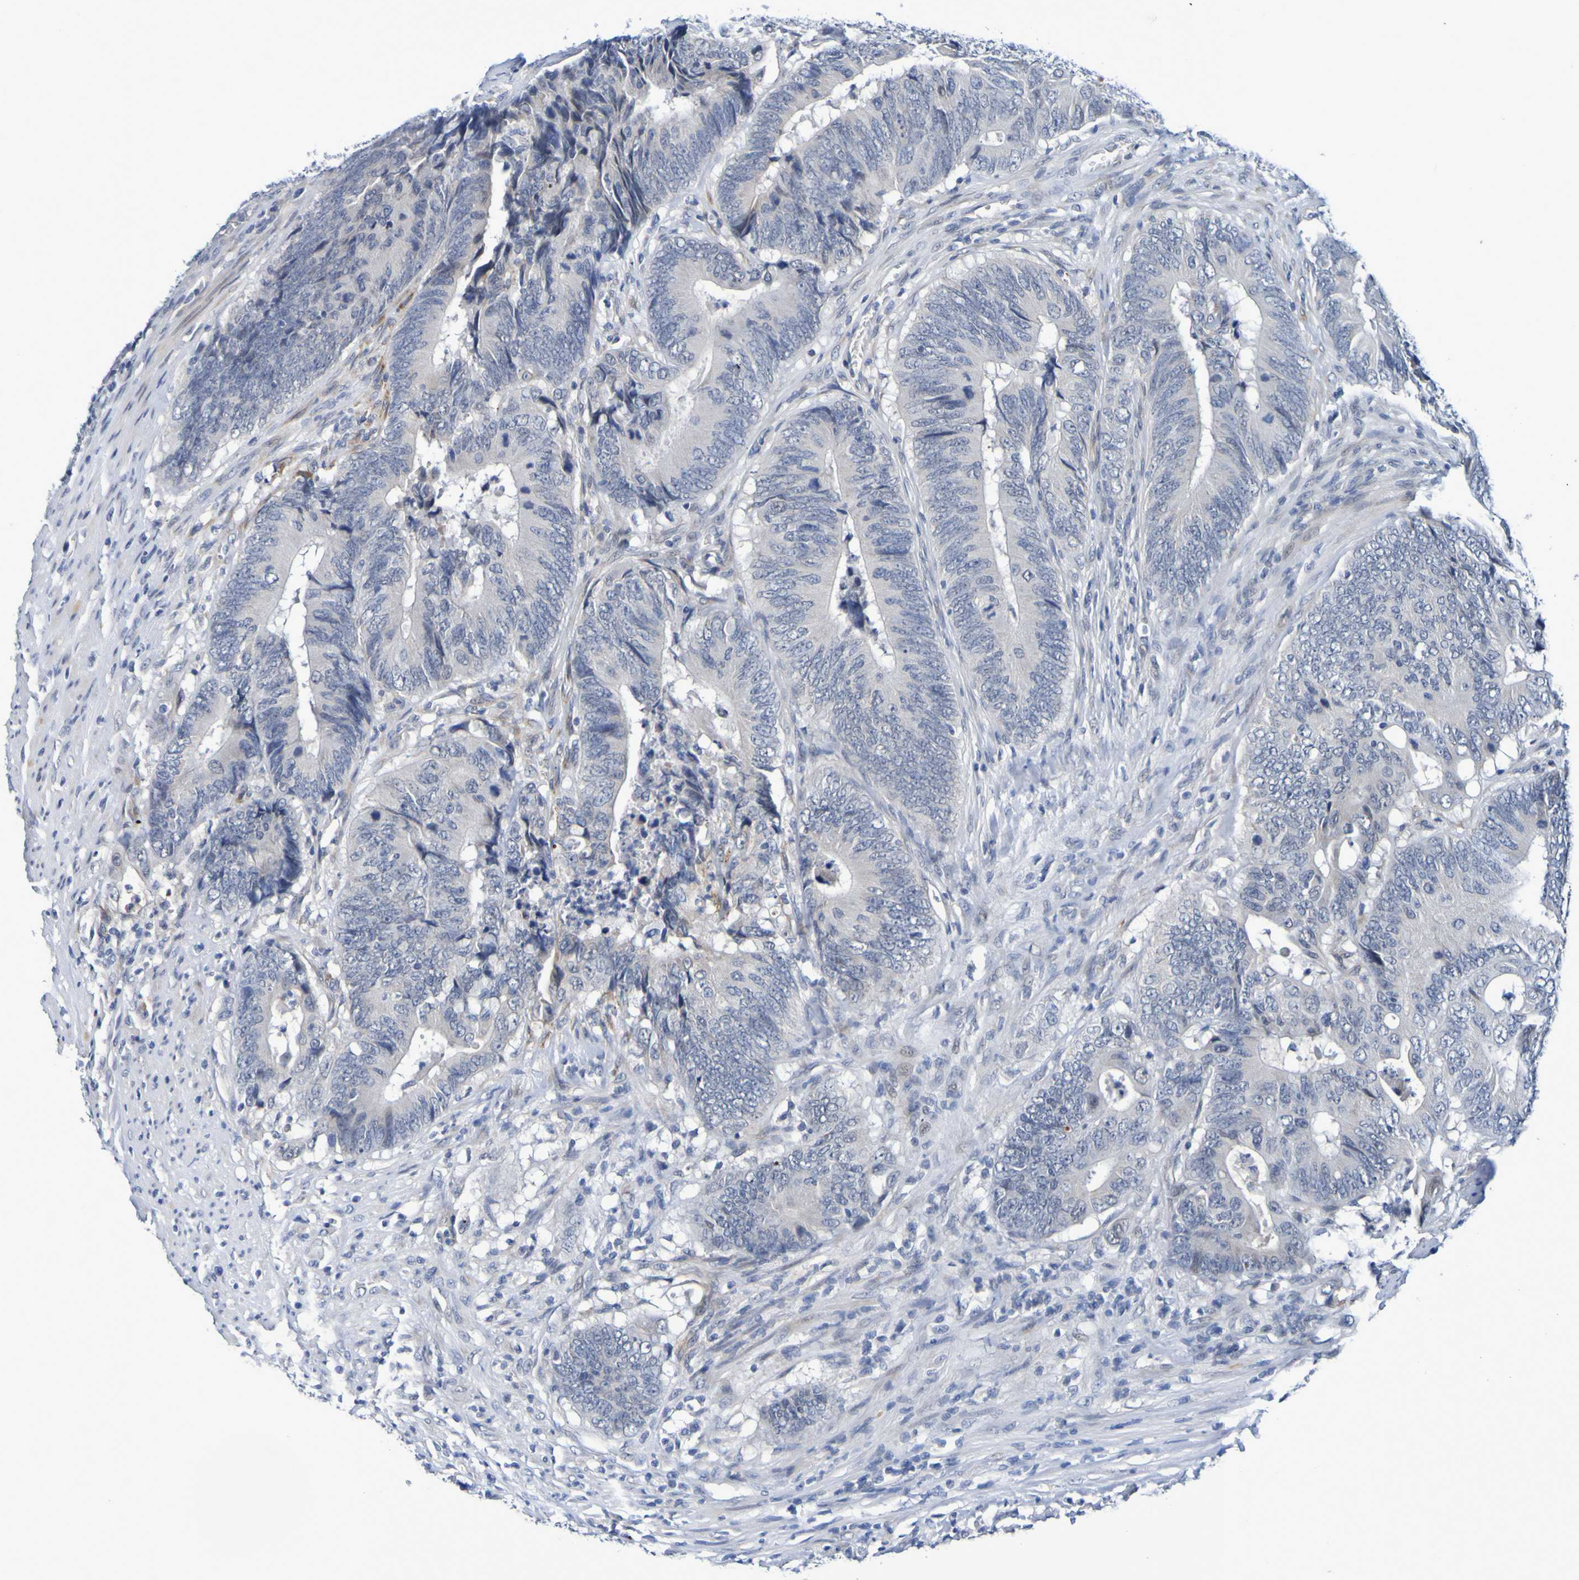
{"staining": {"intensity": "negative", "quantity": "none", "location": "none"}, "tissue": "colorectal cancer", "cell_type": "Tumor cells", "image_type": "cancer", "snomed": [{"axis": "morphology", "description": "Normal tissue, NOS"}, {"axis": "morphology", "description": "Adenocarcinoma, NOS"}, {"axis": "topography", "description": "Colon"}], "caption": "Tumor cells show no significant protein staining in colorectal cancer.", "gene": "VMA21", "patient": {"sex": "male", "age": 56}}